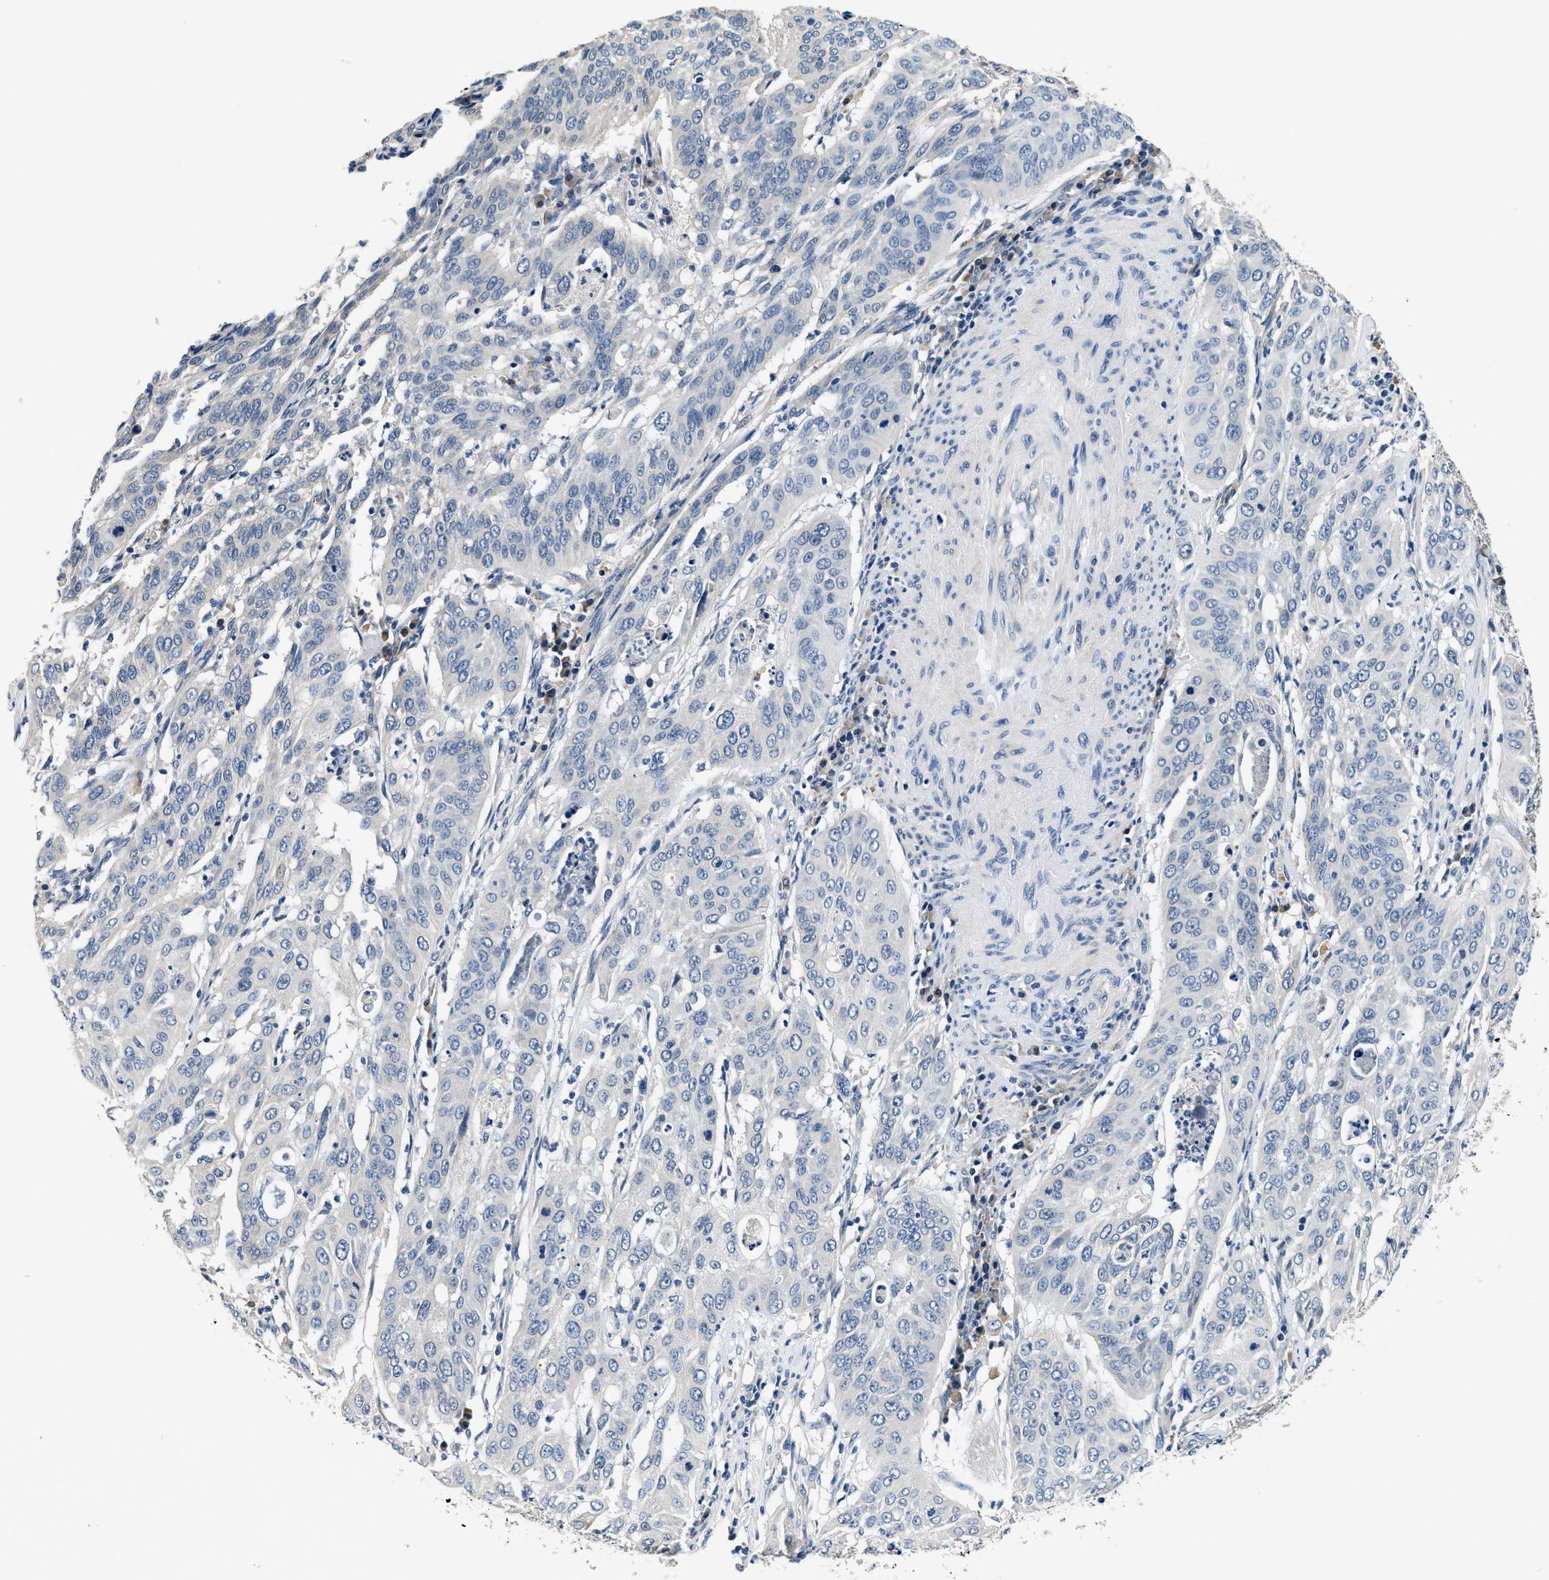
{"staining": {"intensity": "negative", "quantity": "none", "location": "none"}, "tissue": "cervical cancer", "cell_type": "Tumor cells", "image_type": "cancer", "snomed": [{"axis": "morphology", "description": "Normal tissue, NOS"}, {"axis": "morphology", "description": "Squamous cell carcinoma, NOS"}, {"axis": "topography", "description": "Cervix"}], "caption": "Immunohistochemistry (IHC) image of neoplastic tissue: cervical cancer stained with DAB shows no significant protein positivity in tumor cells. (Stains: DAB IHC with hematoxylin counter stain, Microscopy: brightfield microscopy at high magnification).", "gene": "ALDH3A2", "patient": {"sex": "female", "age": 39}}